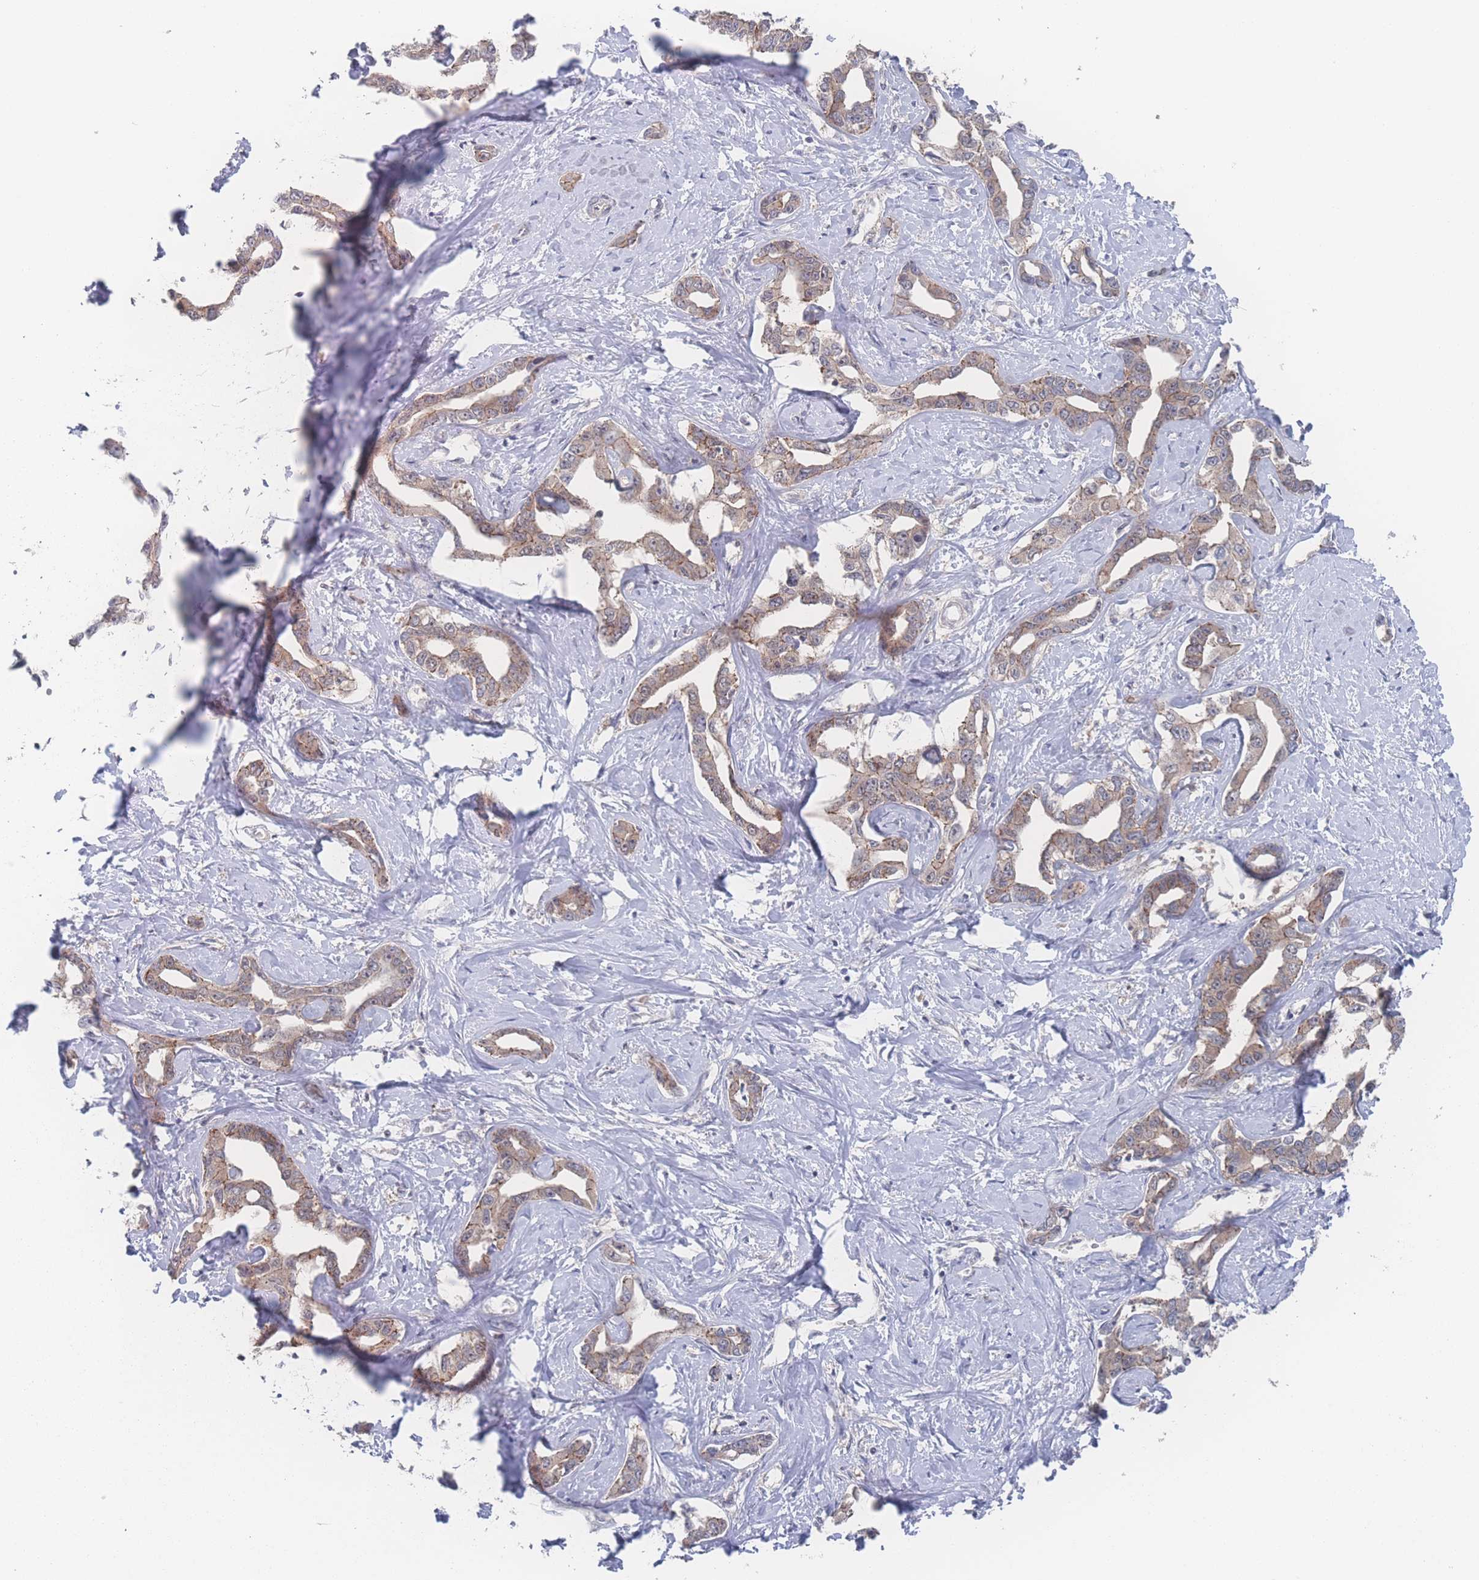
{"staining": {"intensity": "weak", "quantity": ">75%", "location": "cytoplasmic/membranous"}, "tissue": "liver cancer", "cell_type": "Tumor cells", "image_type": "cancer", "snomed": [{"axis": "morphology", "description": "Cholangiocarcinoma"}, {"axis": "topography", "description": "Liver"}], "caption": "Brown immunohistochemical staining in liver cholangiocarcinoma exhibits weak cytoplasmic/membranous expression in about >75% of tumor cells.", "gene": "NBEAL1", "patient": {"sex": "male", "age": 59}}